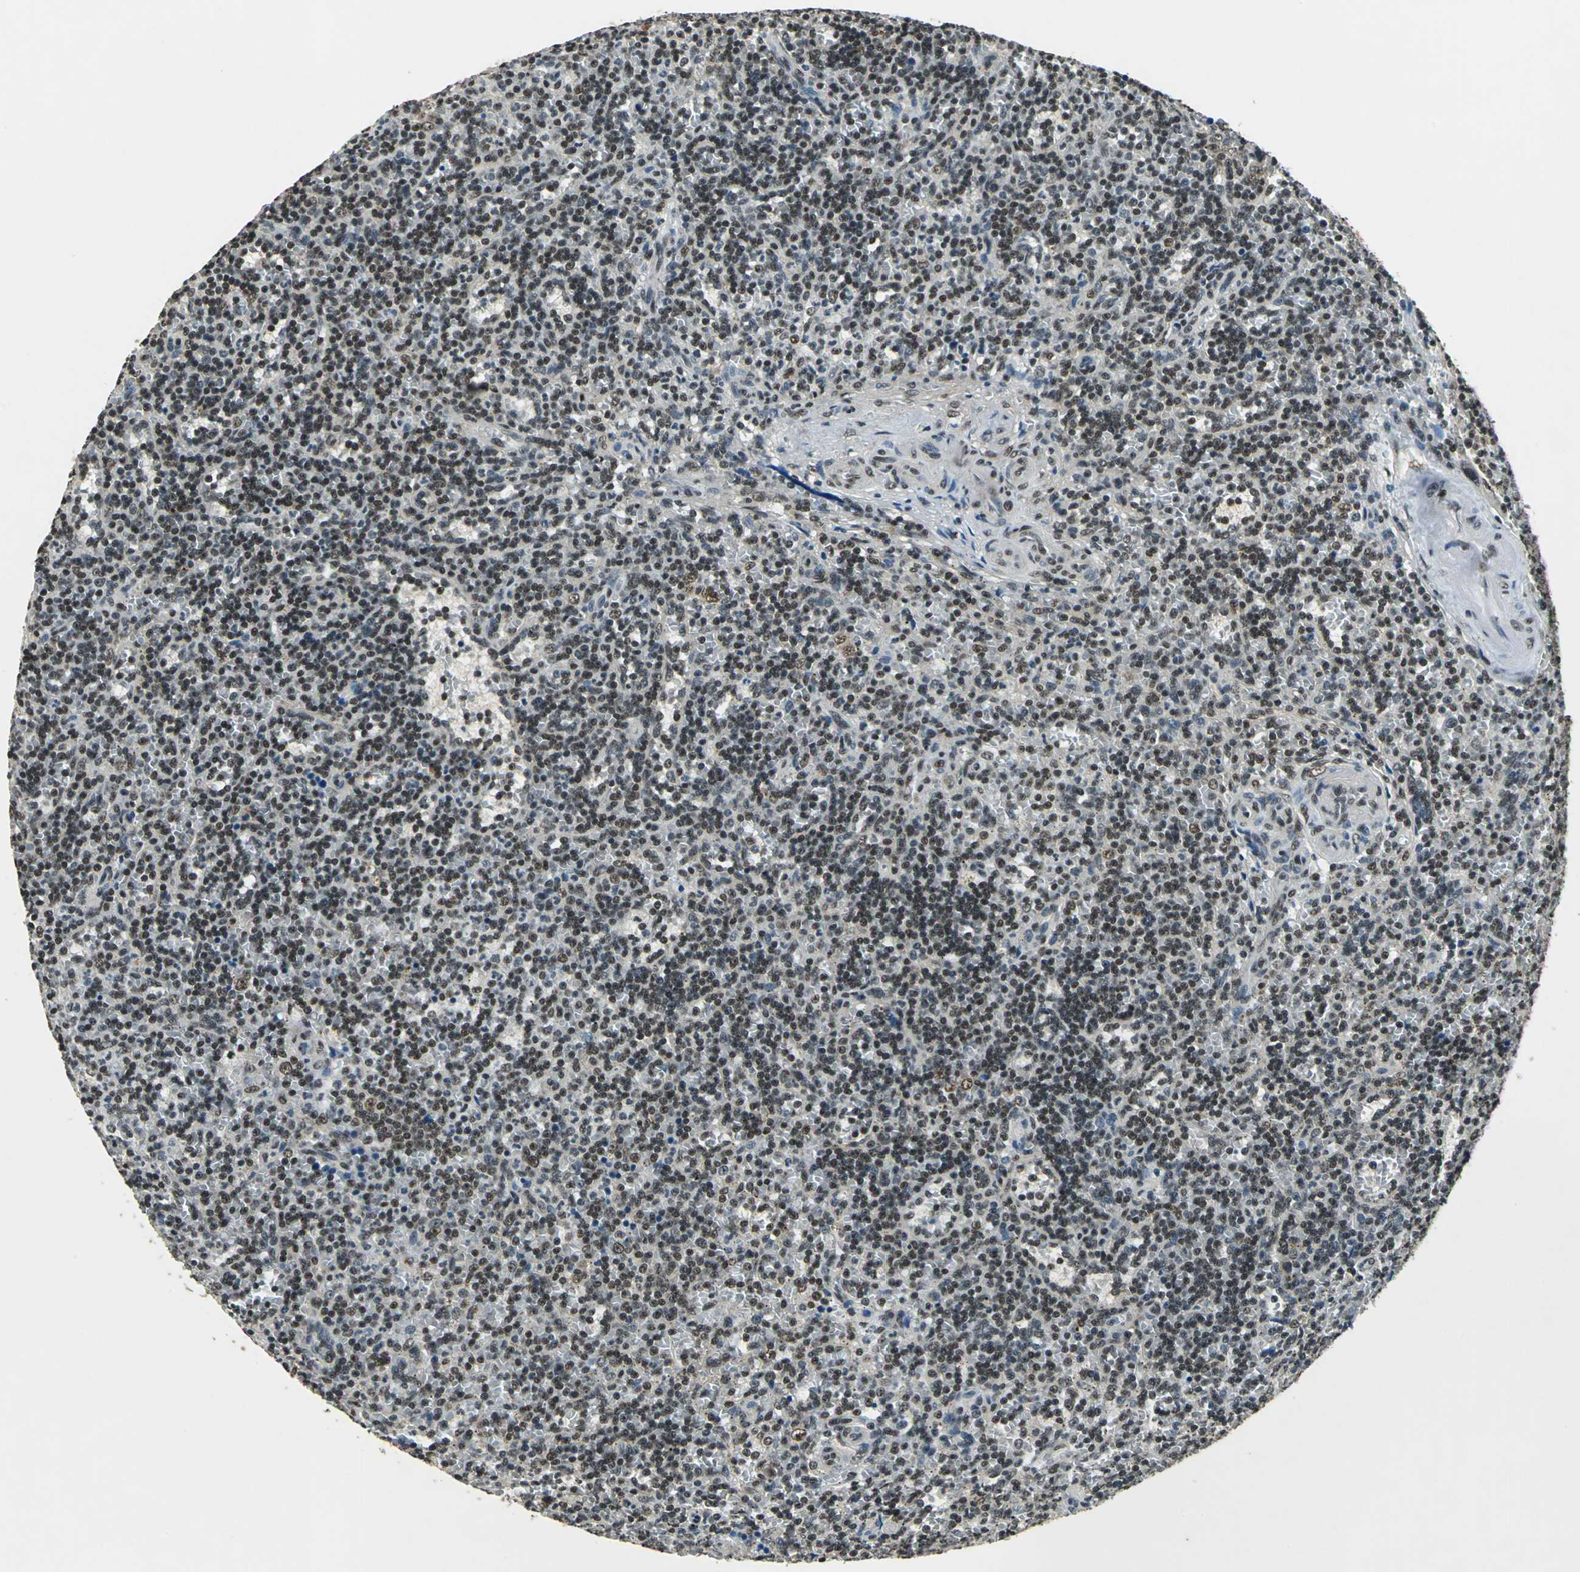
{"staining": {"intensity": "strong", "quantity": ">75%", "location": "nuclear"}, "tissue": "lymphoma", "cell_type": "Tumor cells", "image_type": "cancer", "snomed": [{"axis": "morphology", "description": "Malignant lymphoma, non-Hodgkin's type, Low grade"}, {"axis": "topography", "description": "Spleen"}], "caption": "Immunohistochemistry photomicrograph of neoplastic tissue: low-grade malignant lymphoma, non-Hodgkin's type stained using IHC demonstrates high levels of strong protein expression localized specifically in the nuclear of tumor cells, appearing as a nuclear brown color.", "gene": "RBM14", "patient": {"sex": "male", "age": 73}}